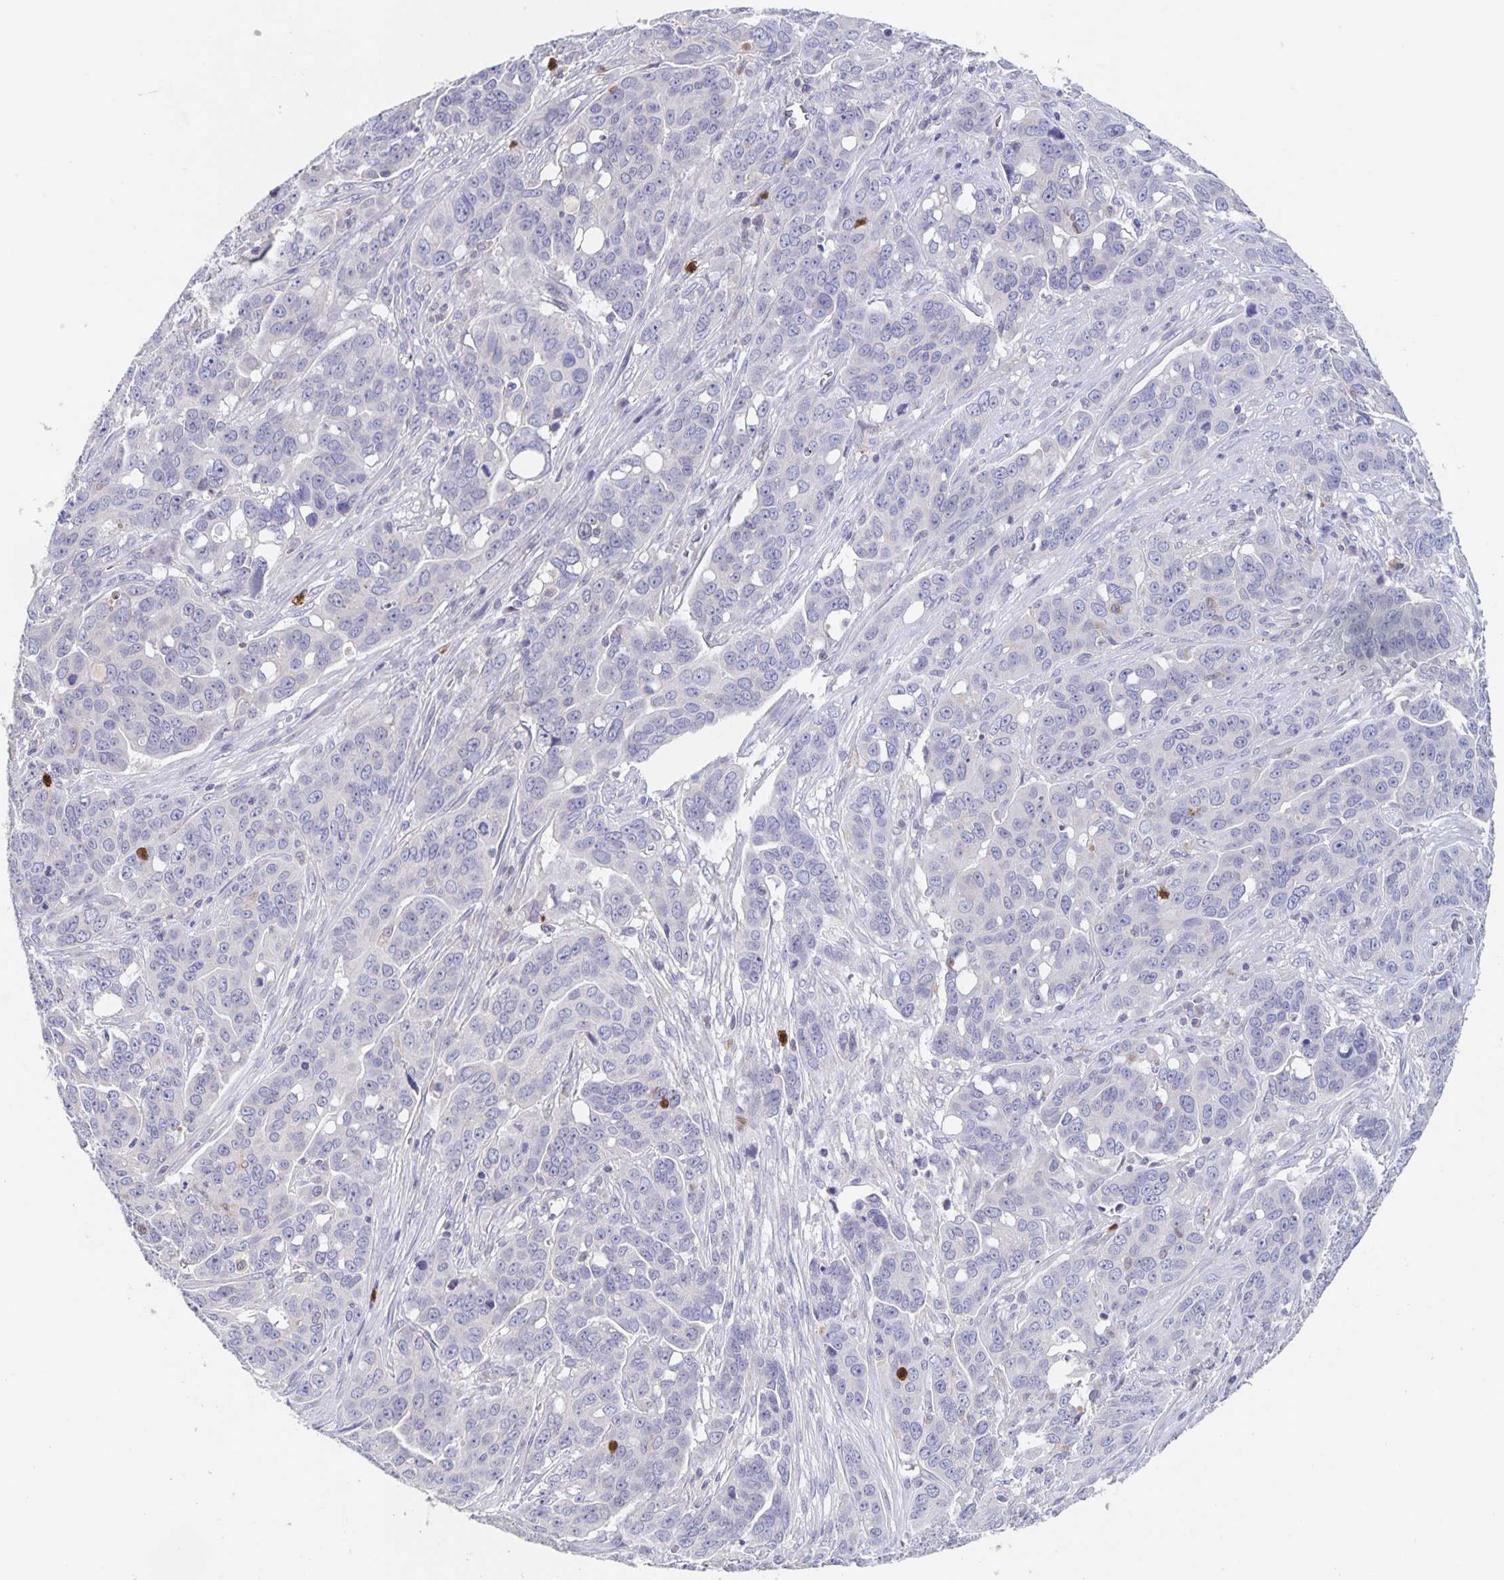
{"staining": {"intensity": "negative", "quantity": "none", "location": "none"}, "tissue": "ovarian cancer", "cell_type": "Tumor cells", "image_type": "cancer", "snomed": [{"axis": "morphology", "description": "Carcinoma, endometroid"}, {"axis": "topography", "description": "Ovary"}], "caption": "The immunohistochemistry photomicrograph has no significant staining in tumor cells of ovarian cancer tissue.", "gene": "CDC42BPG", "patient": {"sex": "female", "age": 78}}